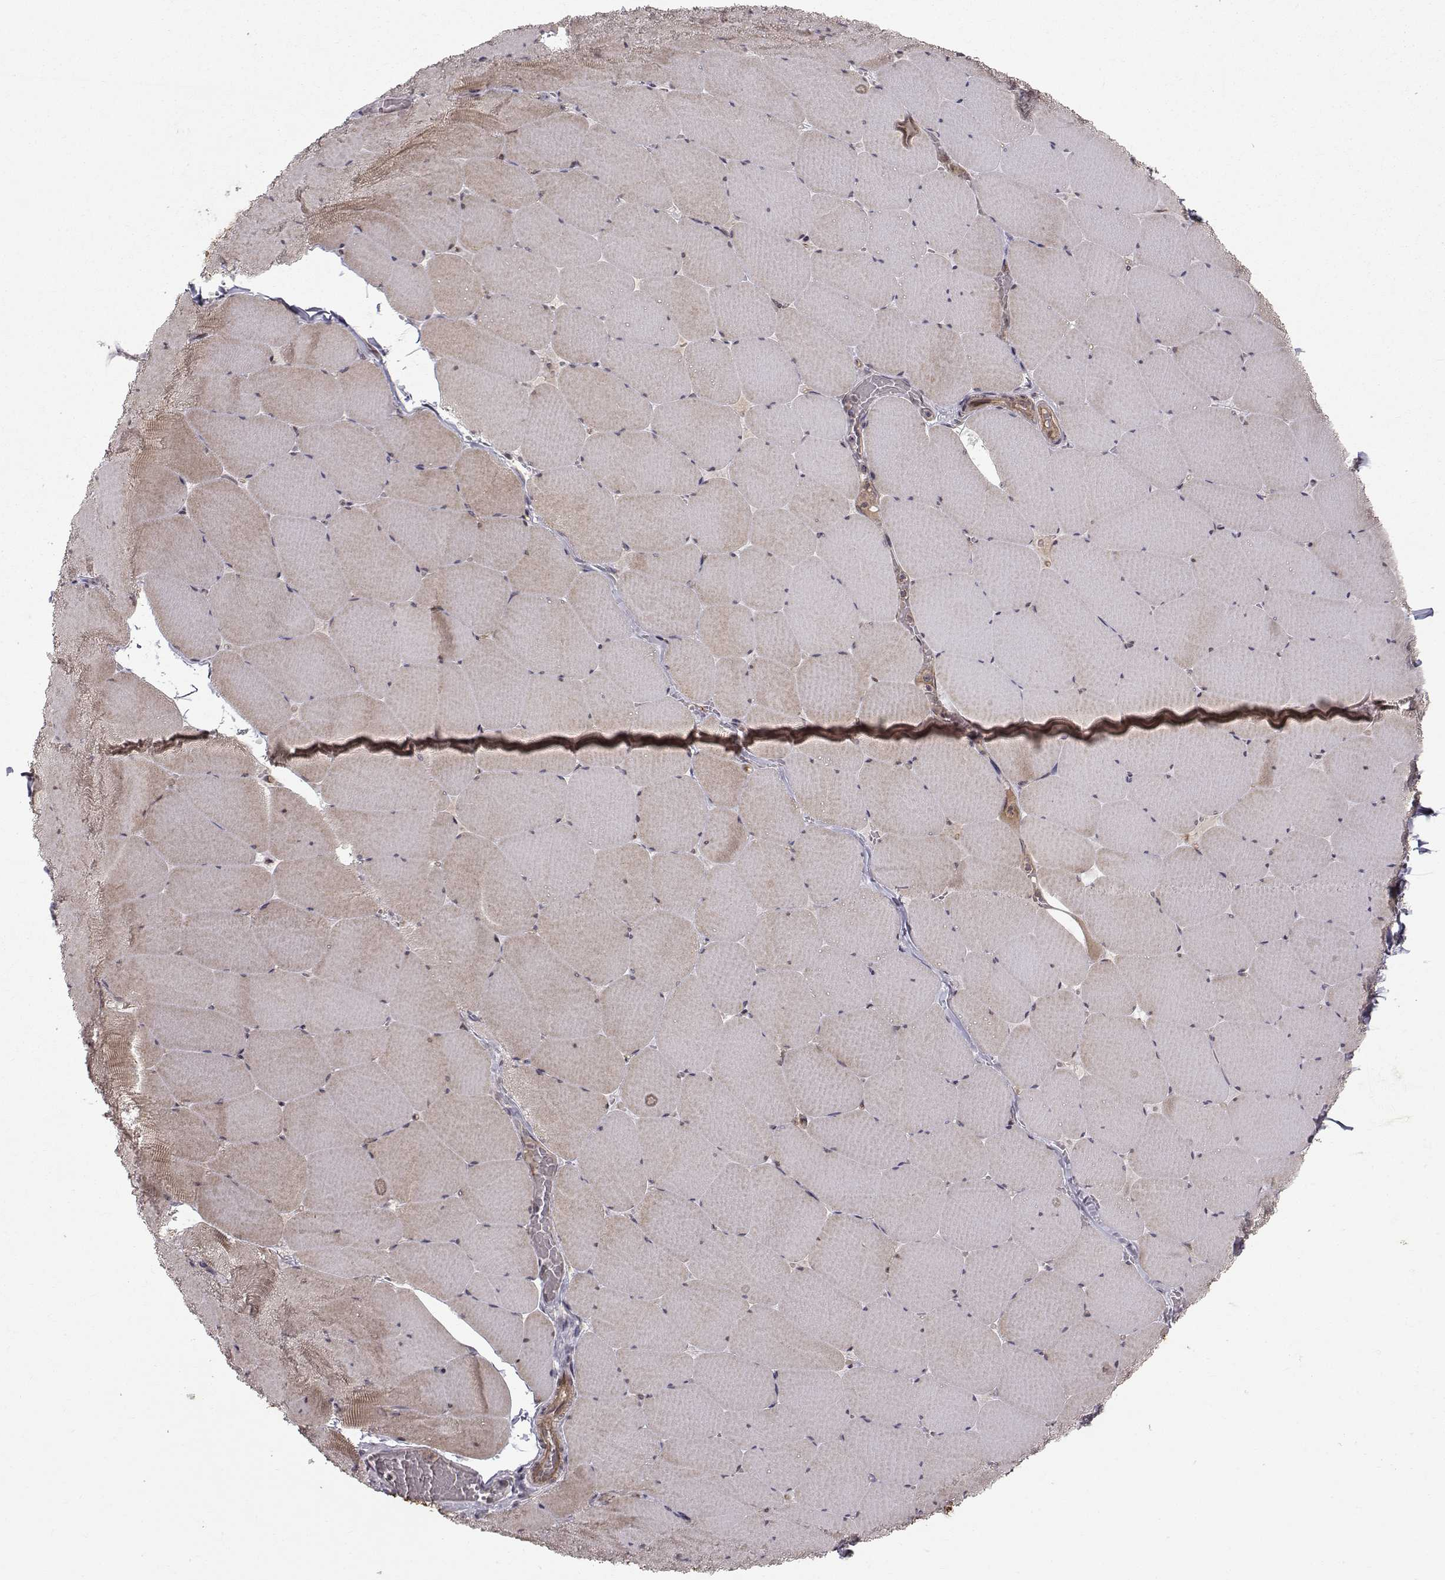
{"staining": {"intensity": "weak", "quantity": "25%-75%", "location": "cytoplasmic/membranous"}, "tissue": "skeletal muscle", "cell_type": "Myocytes", "image_type": "normal", "snomed": [{"axis": "morphology", "description": "Normal tissue, NOS"}, {"axis": "morphology", "description": "Malignant melanoma, Metastatic site"}, {"axis": "topography", "description": "Skeletal muscle"}], "caption": "Skeletal muscle stained with a brown dye displays weak cytoplasmic/membranous positive expression in approximately 25%-75% of myocytes.", "gene": "APC", "patient": {"sex": "male", "age": 50}}